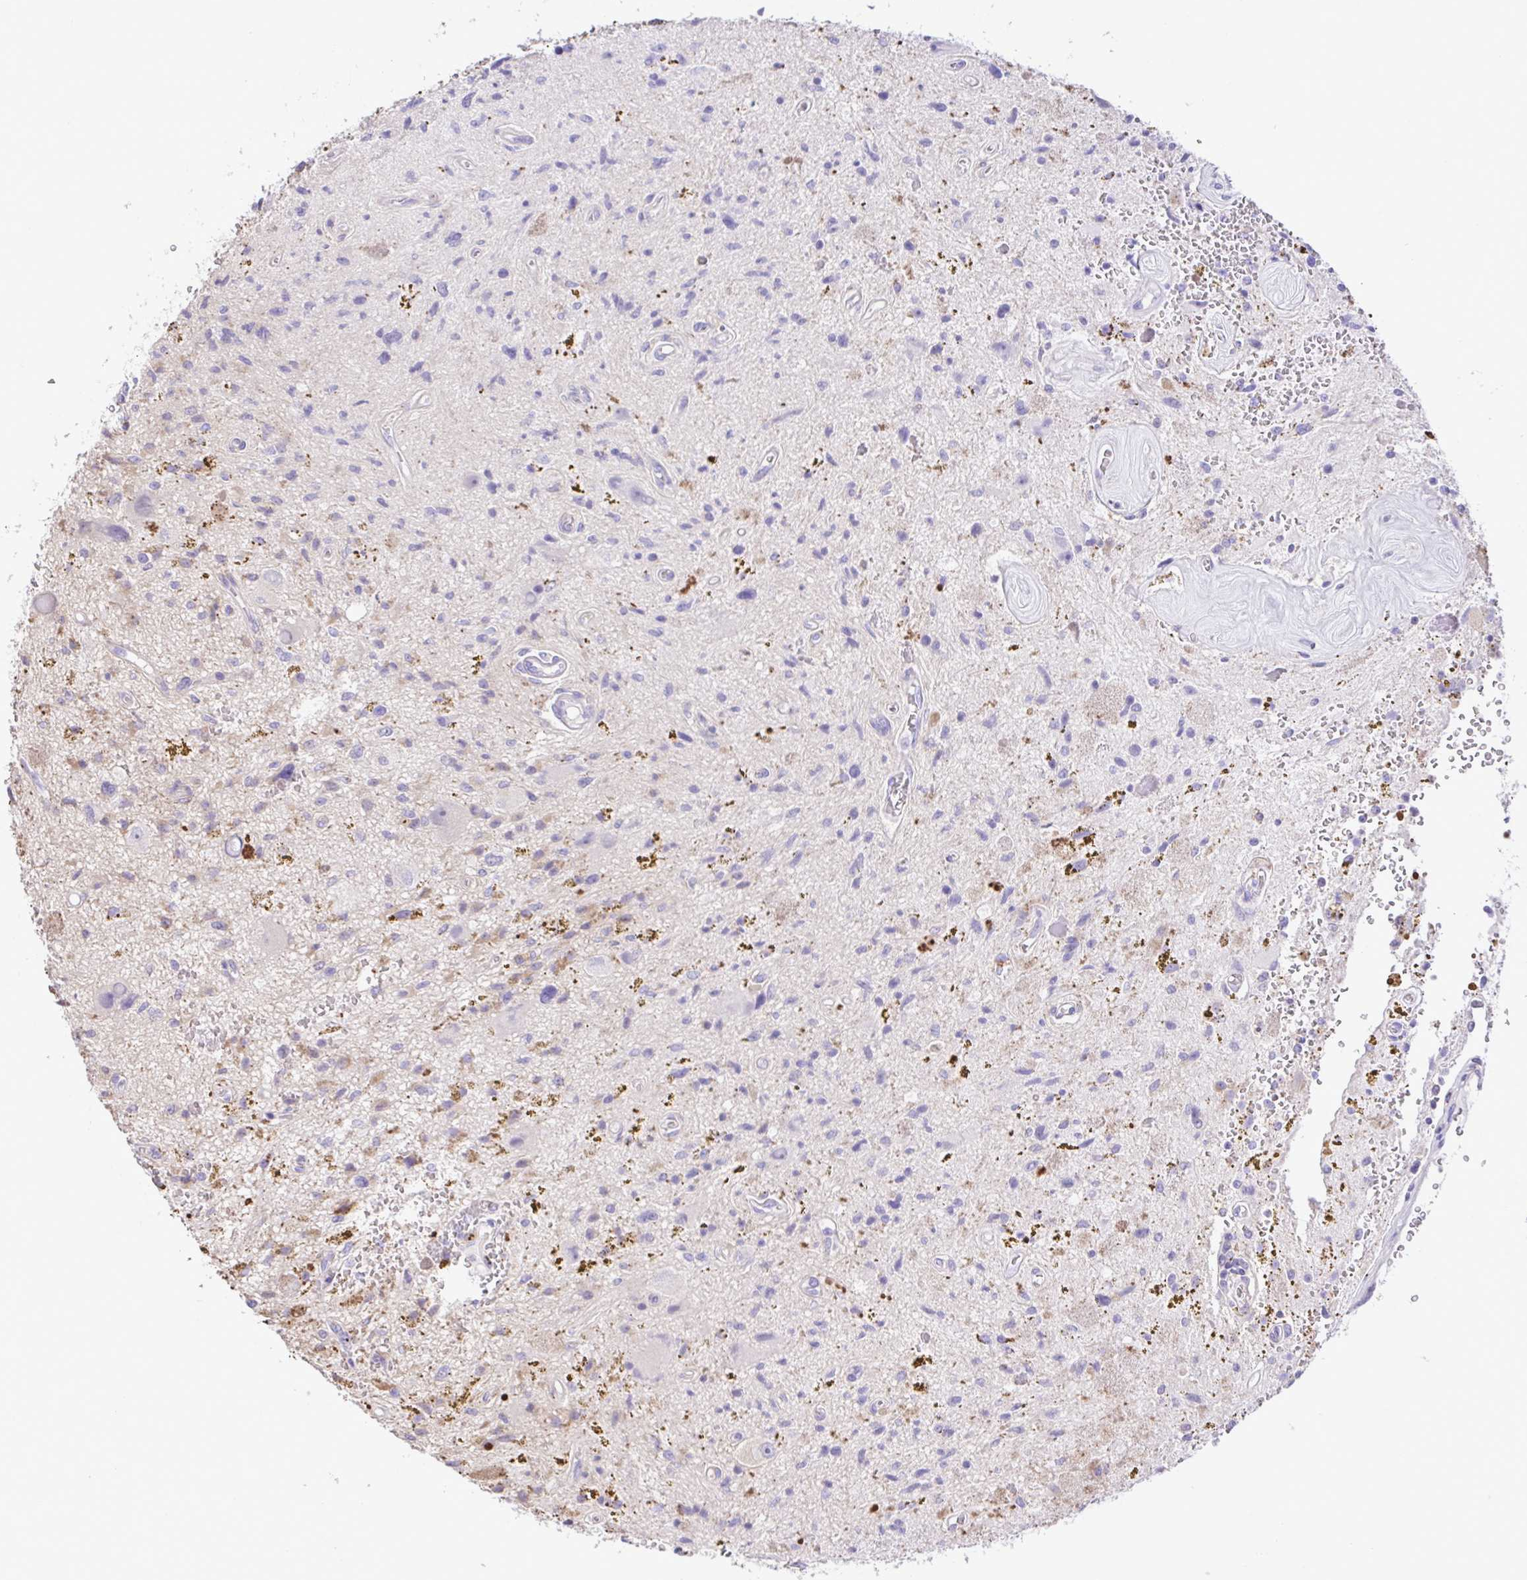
{"staining": {"intensity": "negative", "quantity": "none", "location": "none"}, "tissue": "glioma", "cell_type": "Tumor cells", "image_type": "cancer", "snomed": [{"axis": "morphology", "description": "Glioma, malignant, Low grade"}, {"axis": "topography", "description": "Cerebellum"}], "caption": "Immunohistochemical staining of low-grade glioma (malignant) displays no significant positivity in tumor cells.", "gene": "CYP17A1", "patient": {"sex": "female", "age": 14}}